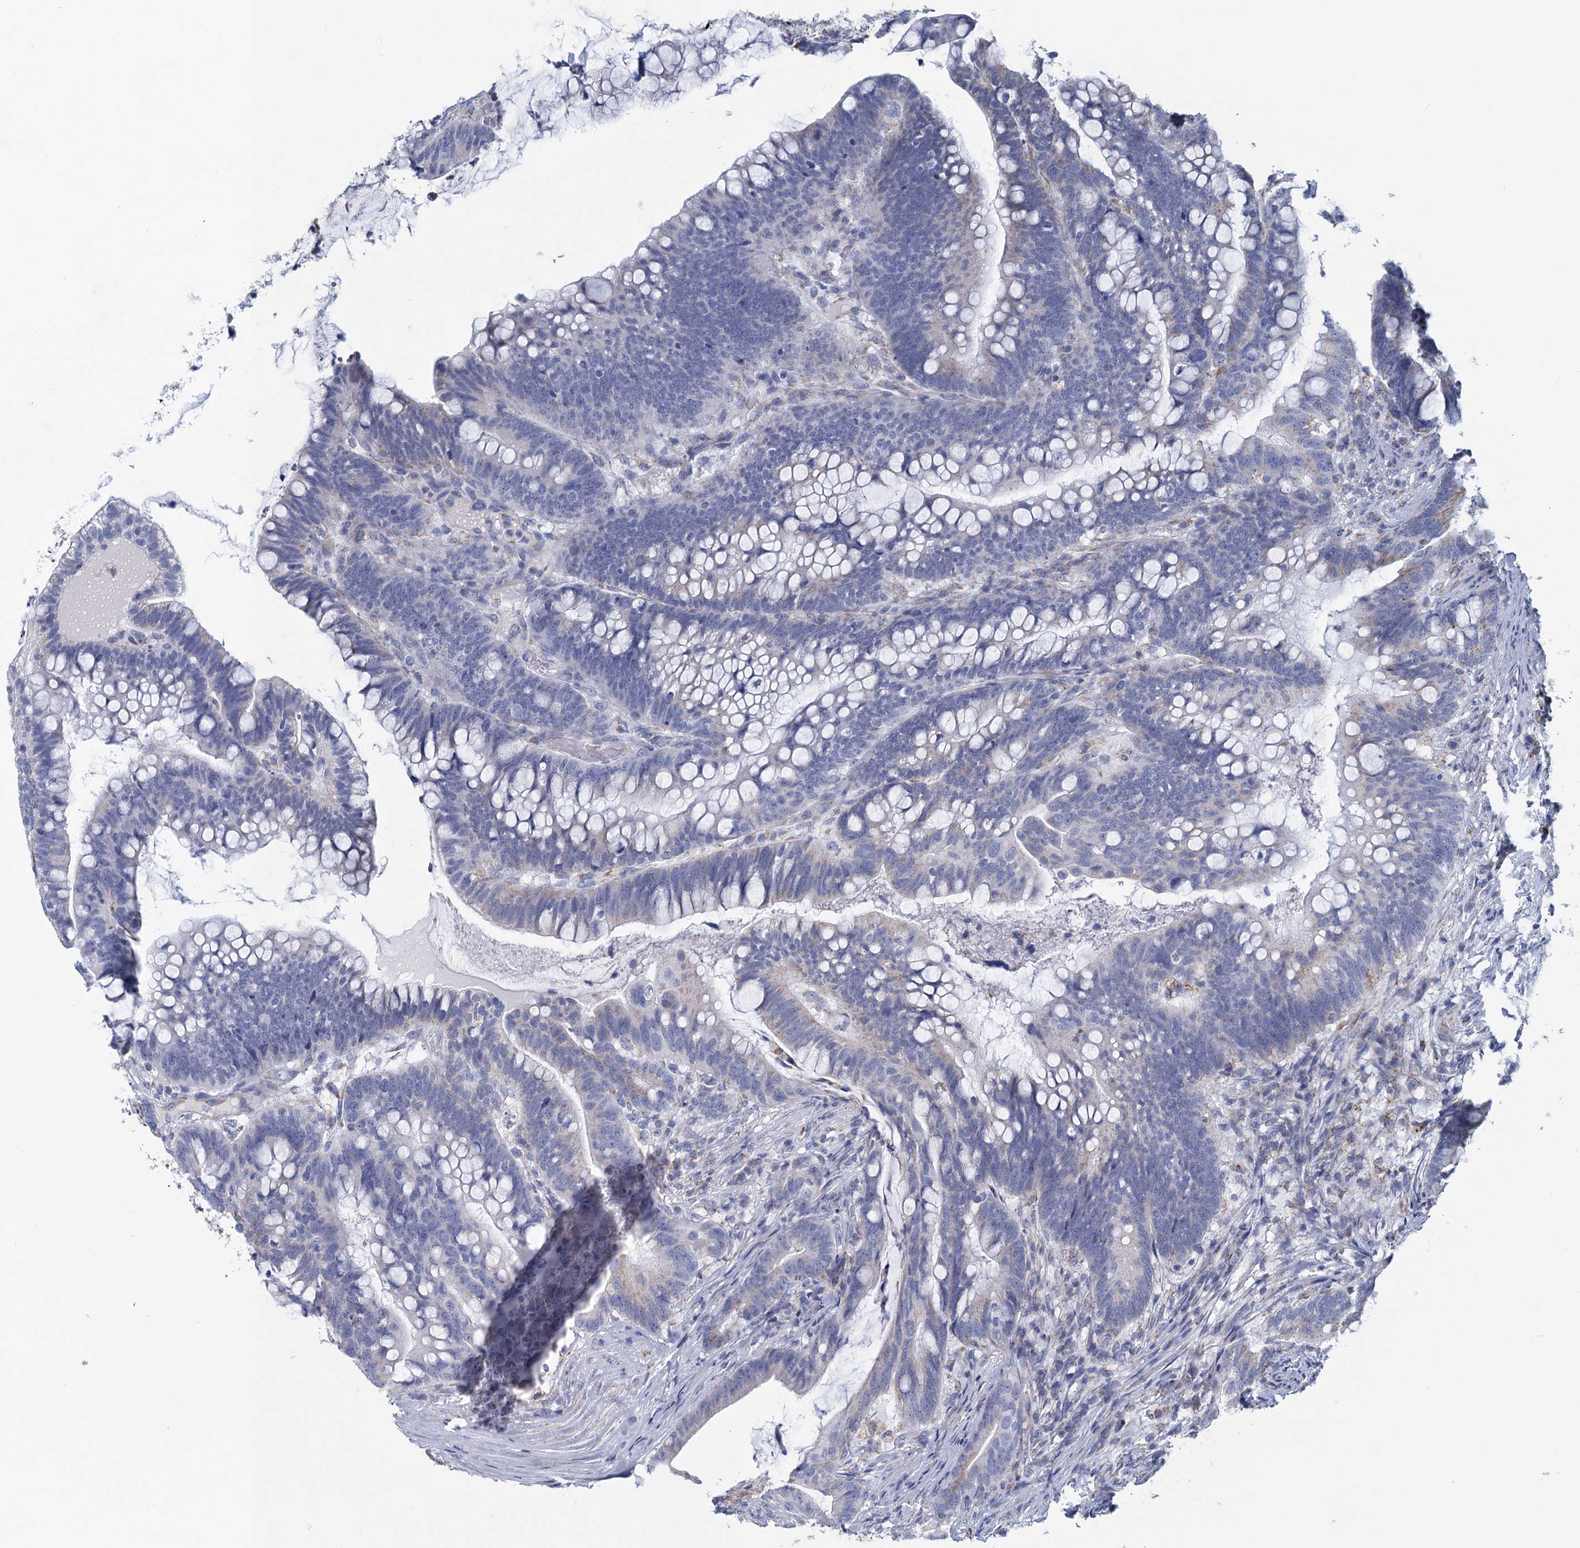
{"staining": {"intensity": "negative", "quantity": "none", "location": "none"}, "tissue": "colorectal cancer", "cell_type": "Tumor cells", "image_type": "cancer", "snomed": [{"axis": "morphology", "description": "Adenocarcinoma, NOS"}, {"axis": "topography", "description": "Colon"}], "caption": "High power microscopy histopathology image of an immunohistochemistry (IHC) micrograph of colorectal cancer, revealing no significant expression in tumor cells.", "gene": "NDUFC2", "patient": {"sex": "female", "age": 66}}